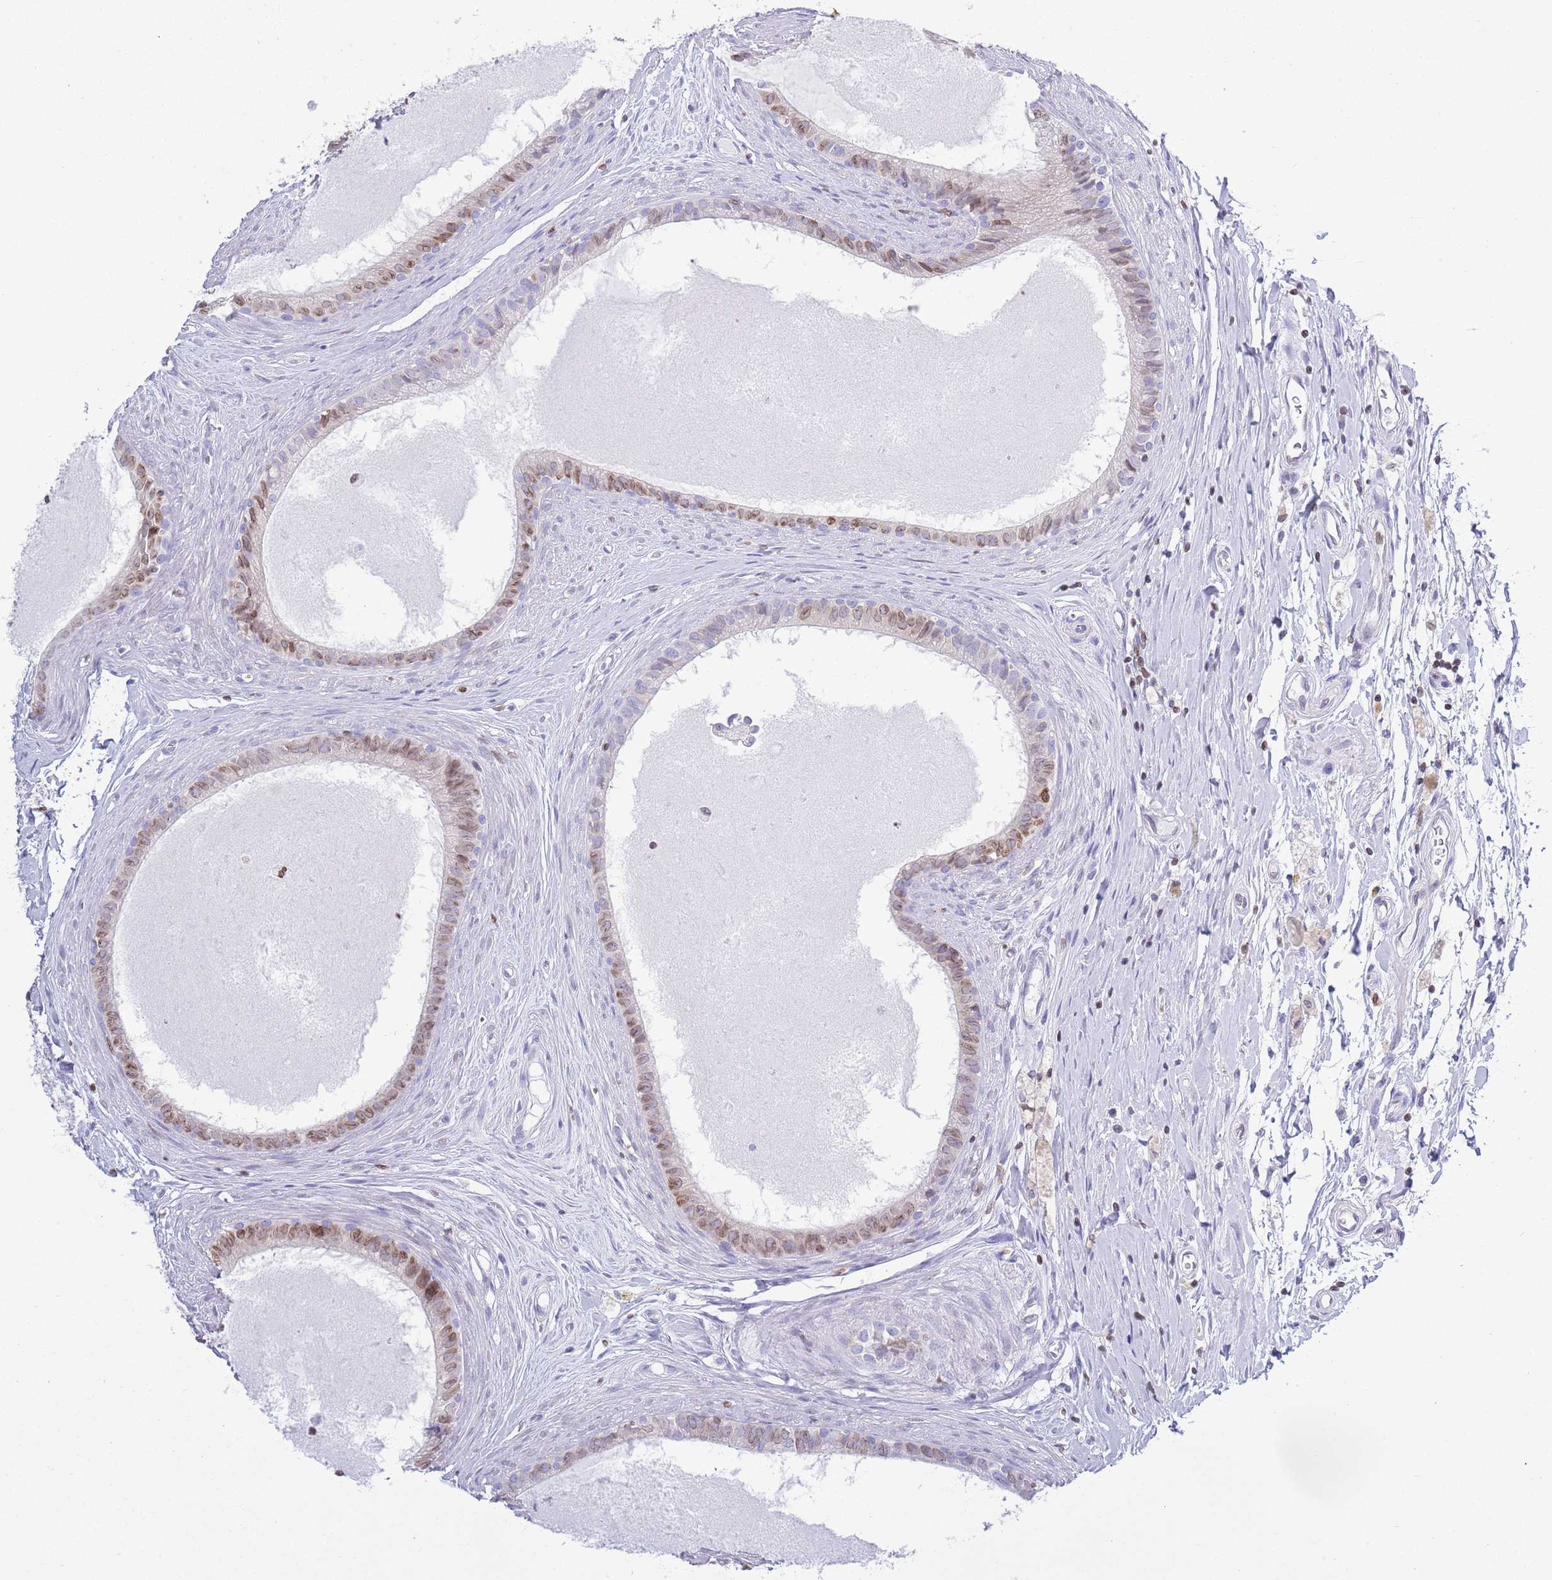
{"staining": {"intensity": "weak", "quantity": "25%-75%", "location": "cytoplasmic/membranous,nuclear"}, "tissue": "epididymis", "cell_type": "Glandular cells", "image_type": "normal", "snomed": [{"axis": "morphology", "description": "Normal tissue, NOS"}, {"axis": "topography", "description": "Epididymis"}], "caption": "Immunohistochemical staining of benign epididymis displays weak cytoplasmic/membranous,nuclear protein expression in approximately 25%-75% of glandular cells. The staining is performed using DAB brown chromogen to label protein expression. The nuclei are counter-stained blue using hematoxylin.", "gene": "LBR", "patient": {"sex": "male", "age": 80}}